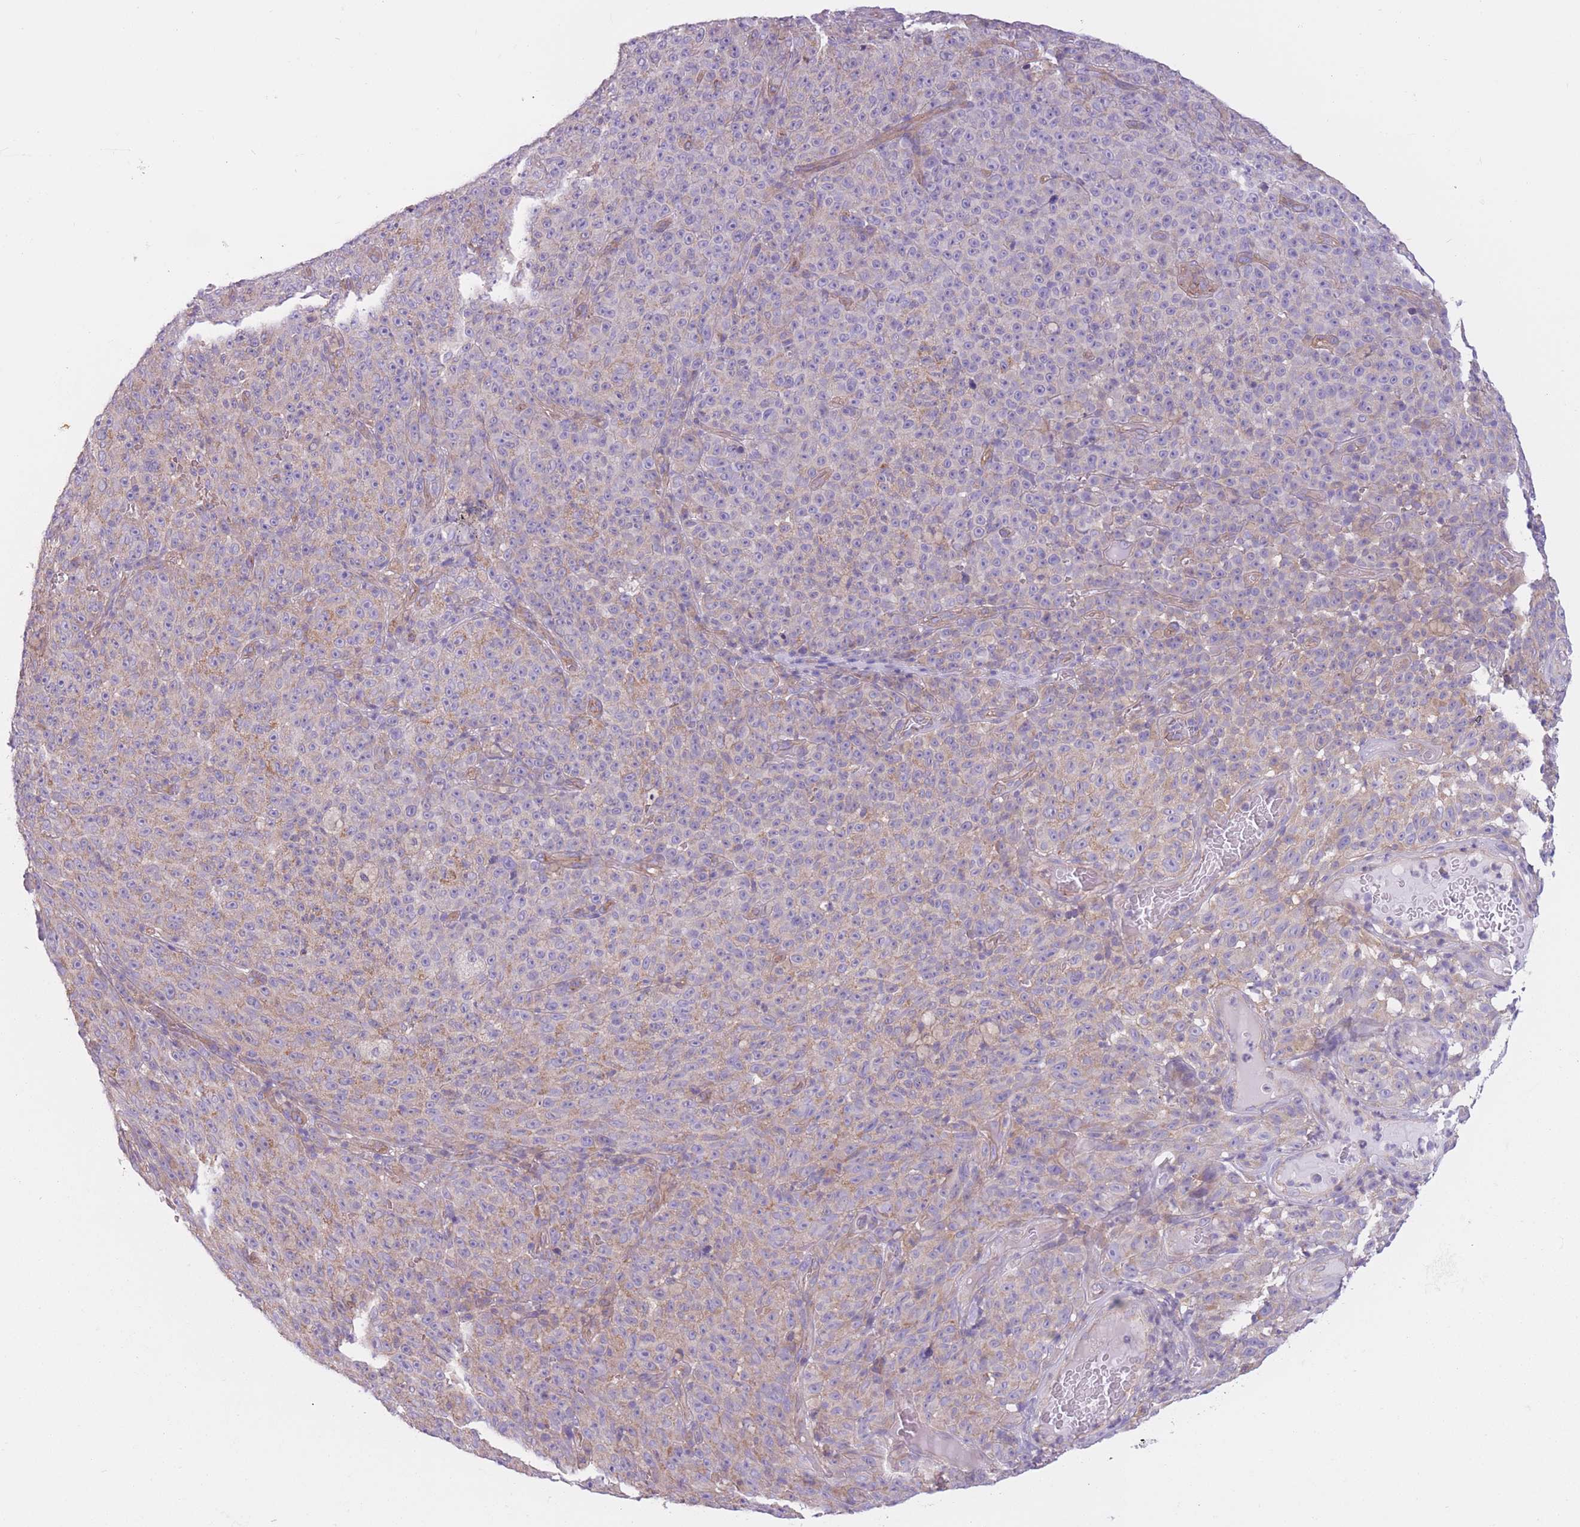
{"staining": {"intensity": "negative", "quantity": "none", "location": "none"}, "tissue": "melanoma", "cell_type": "Tumor cells", "image_type": "cancer", "snomed": [{"axis": "morphology", "description": "Malignant melanoma, NOS"}, {"axis": "topography", "description": "Skin"}], "caption": "A high-resolution photomicrograph shows IHC staining of malignant melanoma, which reveals no significant staining in tumor cells. (DAB (3,3'-diaminobenzidine) immunohistochemistry (IHC) visualized using brightfield microscopy, high magnification).", "gene": "SERPINB3", "patient": {"sex": "female", "age": 82}}